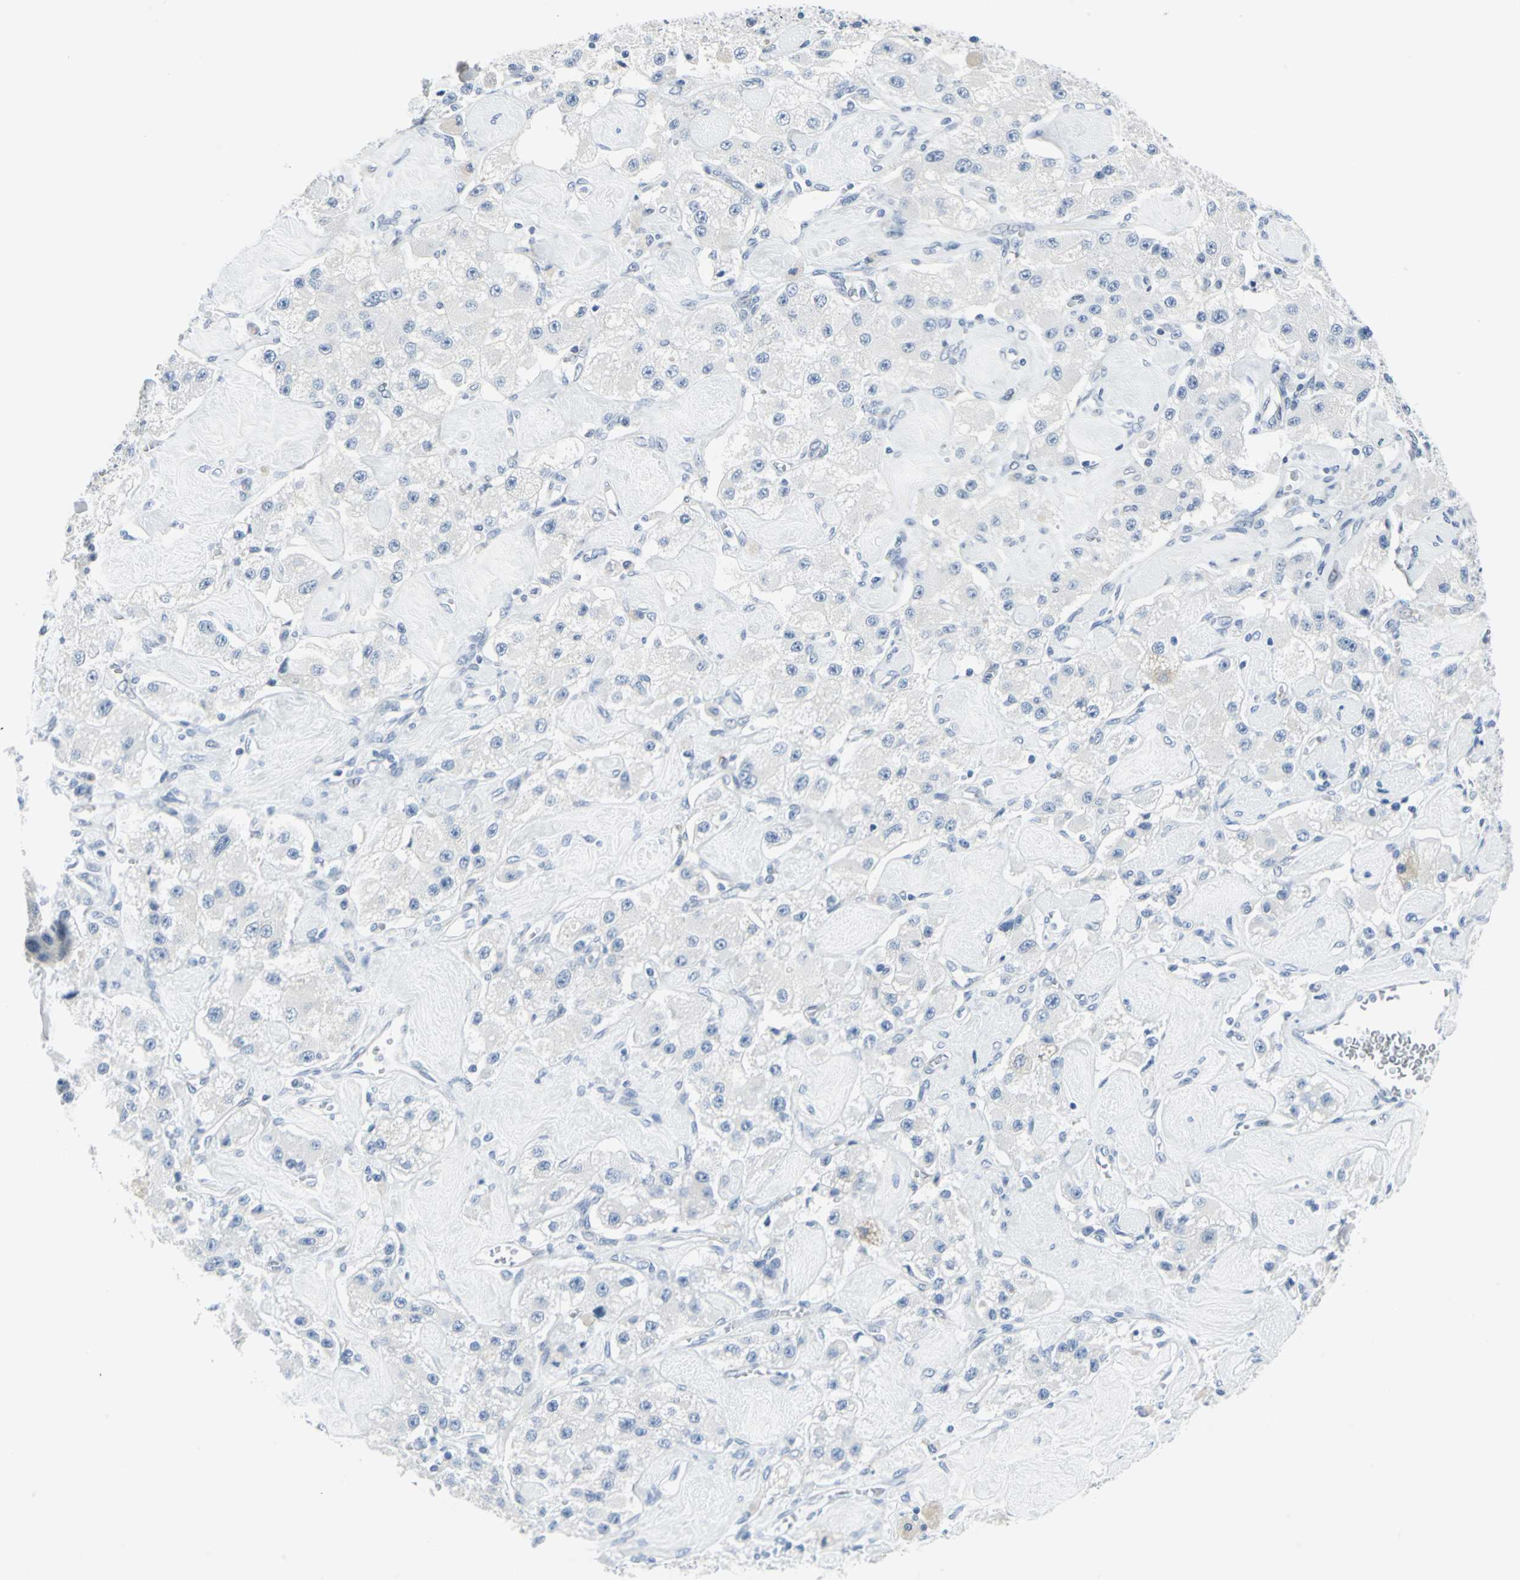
{"staining": {"intensity": "negative", "quantity": "none", "location": "none"}, "tissue": "carcinoid", "cell_type": "Tumor cells", "image_type": "cancer", "snomed": [{"axis": "morphology", "description": "Carcinoid, malignant, NOS"}, {"axis": "topography", "description": "Pancreas"}], "caption": "An immunohistochemistry micrograph of carcinoid is shown. There is no staining in tumor cells of carcinoid.", "gene": "CYB5A", "patient": {"sex": "male", "age": 41}}